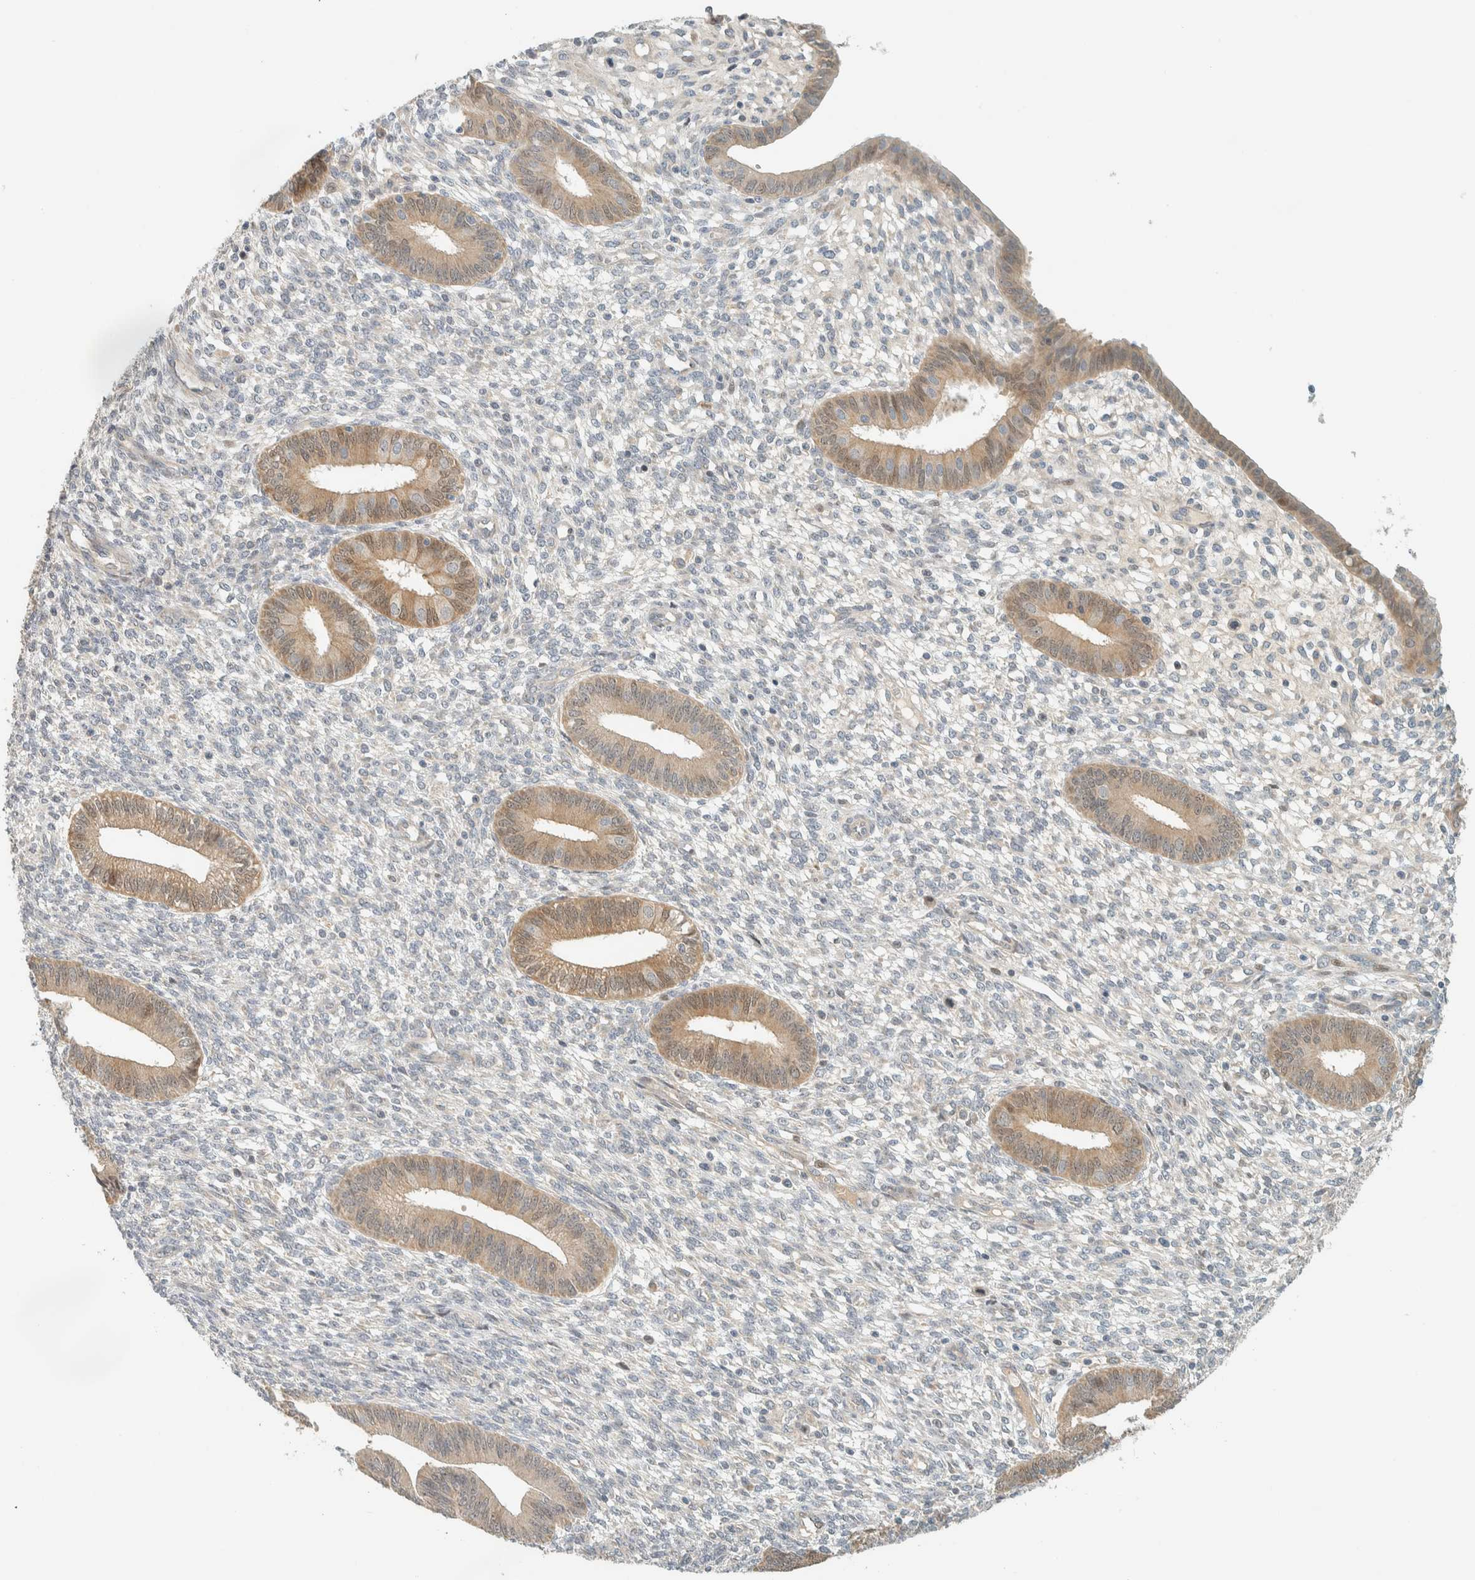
{"staining": {"intensity": "negative", "quantity": "none", "location": "none"}, "tissue": "endometrium", "cell_type": "Cells in endometrial stroma", "image_type": "normal", "snomed": [{"axis": "morphology", "description": "Normal tissue, NOS"}, {"axis": "topography", "description": "Endometrium"}], "caption": "This histopathology image is of benign endometrium stained with immunohistochemistry (IHC) to label a protein in brown with the nuclei are counter-stained blue. There is no expression in cells in endometrial stroma. Brightfield microscopy of immunohistochemistry stained with DAB (3,3'-diaminobenzidine) (brown) and hematoxylin (blue), captured at high magnification.", "gene": "CCDC171", "patient": {"sex": "female", "age": 46}}